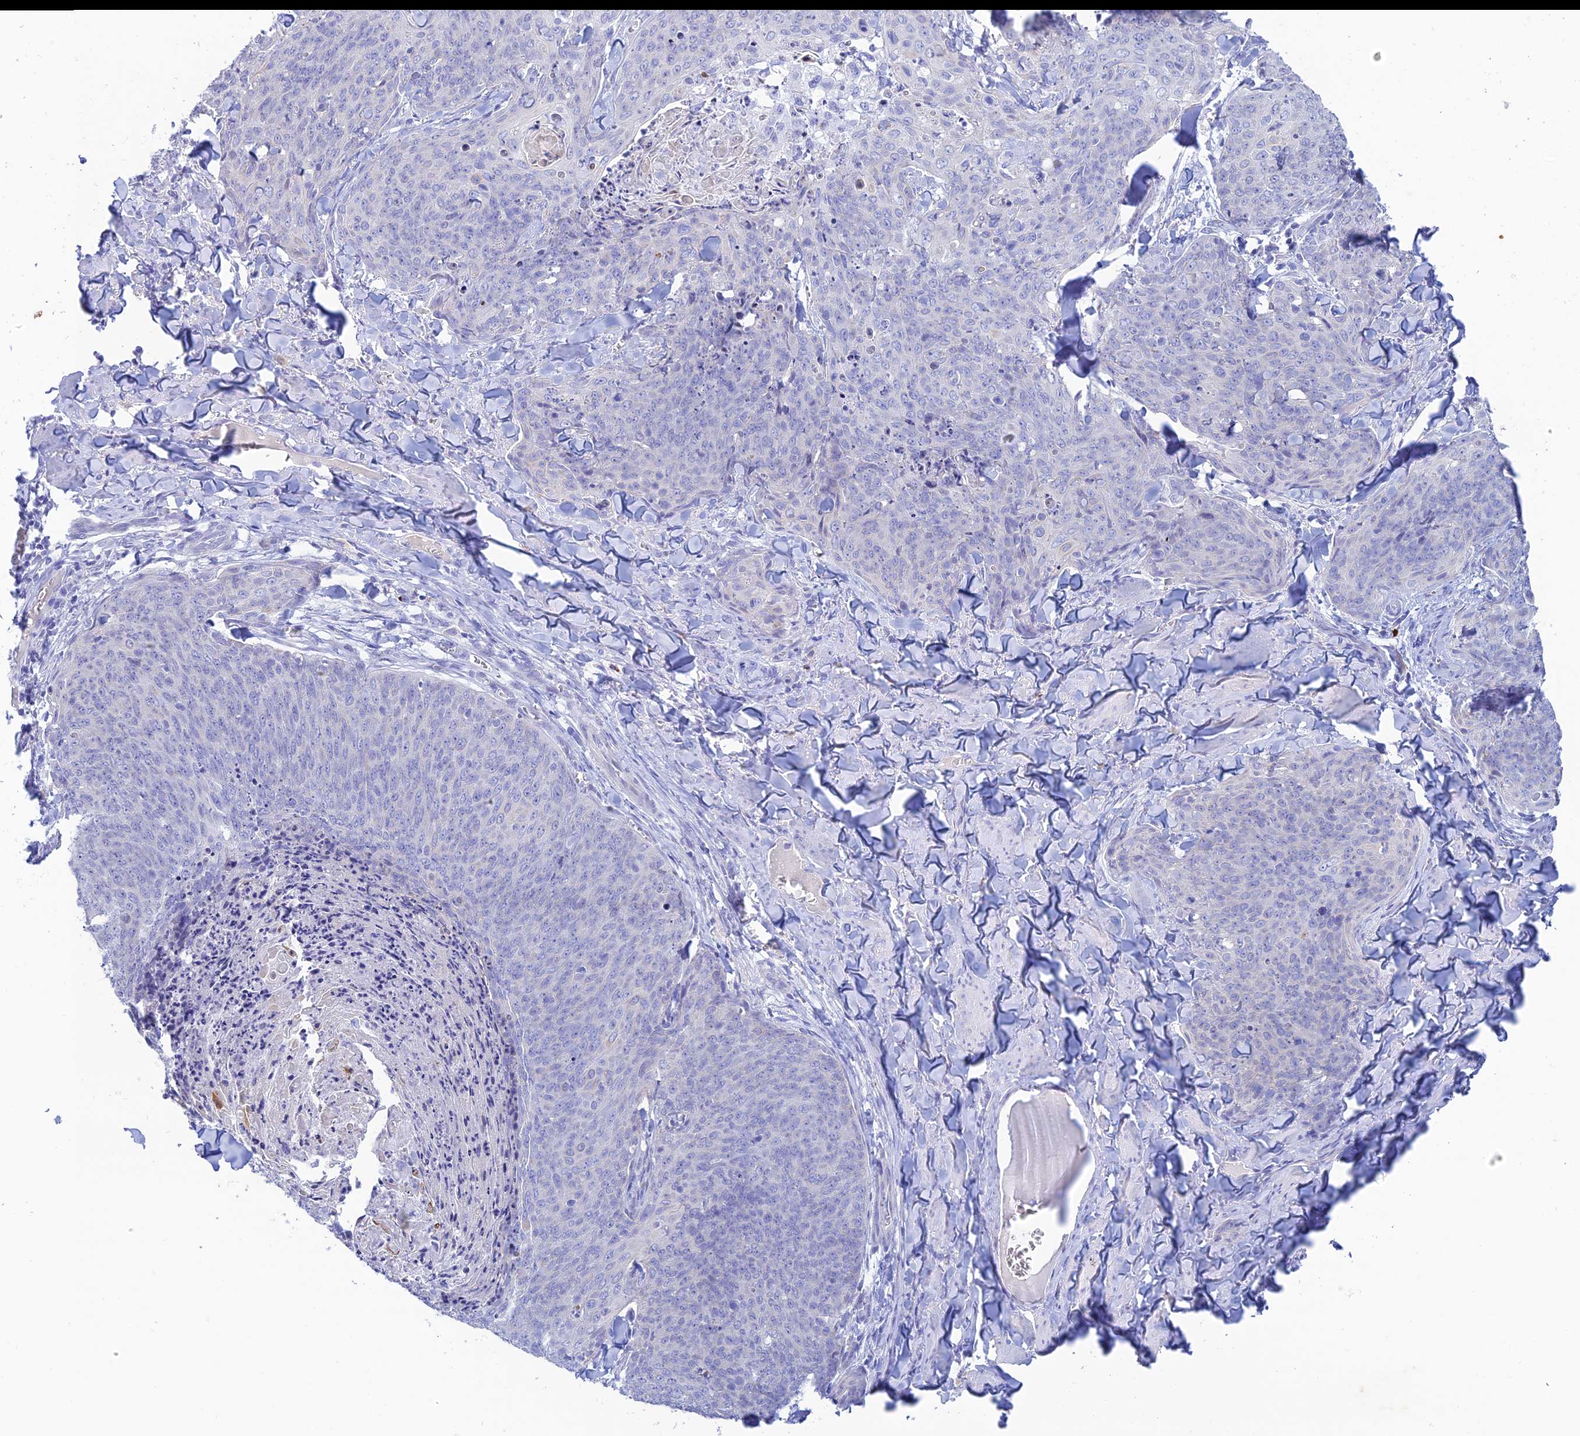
{"staining": {"intensity": "negative", "quantity": "none", "location": "none"}, "tissue": "skin cancer", "cell_type": "Tumor cells", "image_type": "cancer", "snomed": [{"axis": "morphology", "description": "Squamous cell carcinoma, NOS"}, {"axis": "topography", "description": "Skin"}, {"axis": "topography", "description": "Vulva"}], "caption": "Immunohistochemistry image of human skin cancer (squamous cell carcinoma) stained for a protein (brown), which reveals no staining in tumor cells. Nuclei are stained in blue.", "gene": "CEP152", "patient": {"sex": "female", "age": 85}}